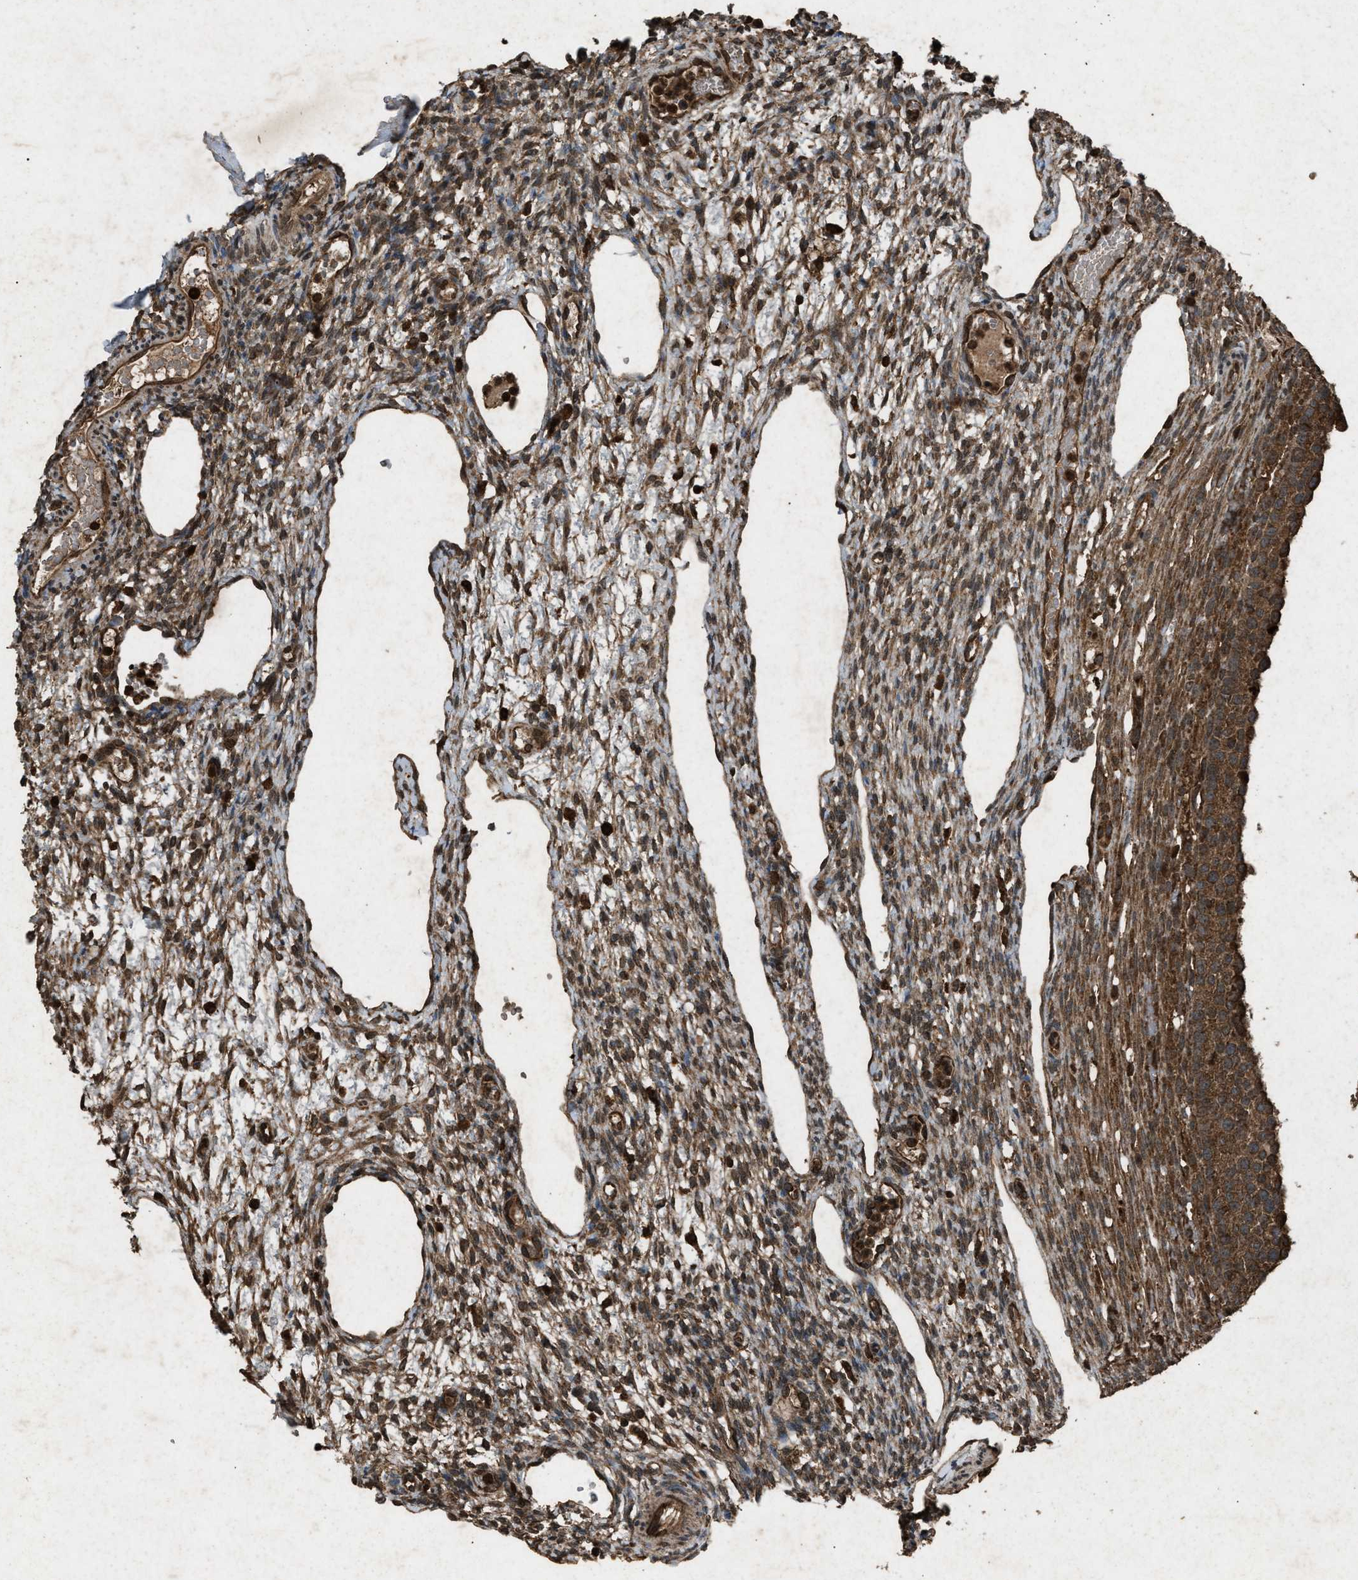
{"staining": {"intensity": "moderate", "quantity": ">75%", "location": "cytoplasmic/membranous"}, "tissue": "ovary", "cell_type": "Follicle cells", "image_type": "normal", "snomed": [{"axis": "morphology", "description": "Normal tissue, NOS"}, {"axis": "topography", "description": "Ovary"}], "caption": "Immunohistochemistry (IHC) (DAB) staining of benign ovary shows moderate cytoplasmic/membranous protein expression in about >75% of follicle cells.", "gene": "OAS1", "patient": {"sex": "female", "age": 33}}